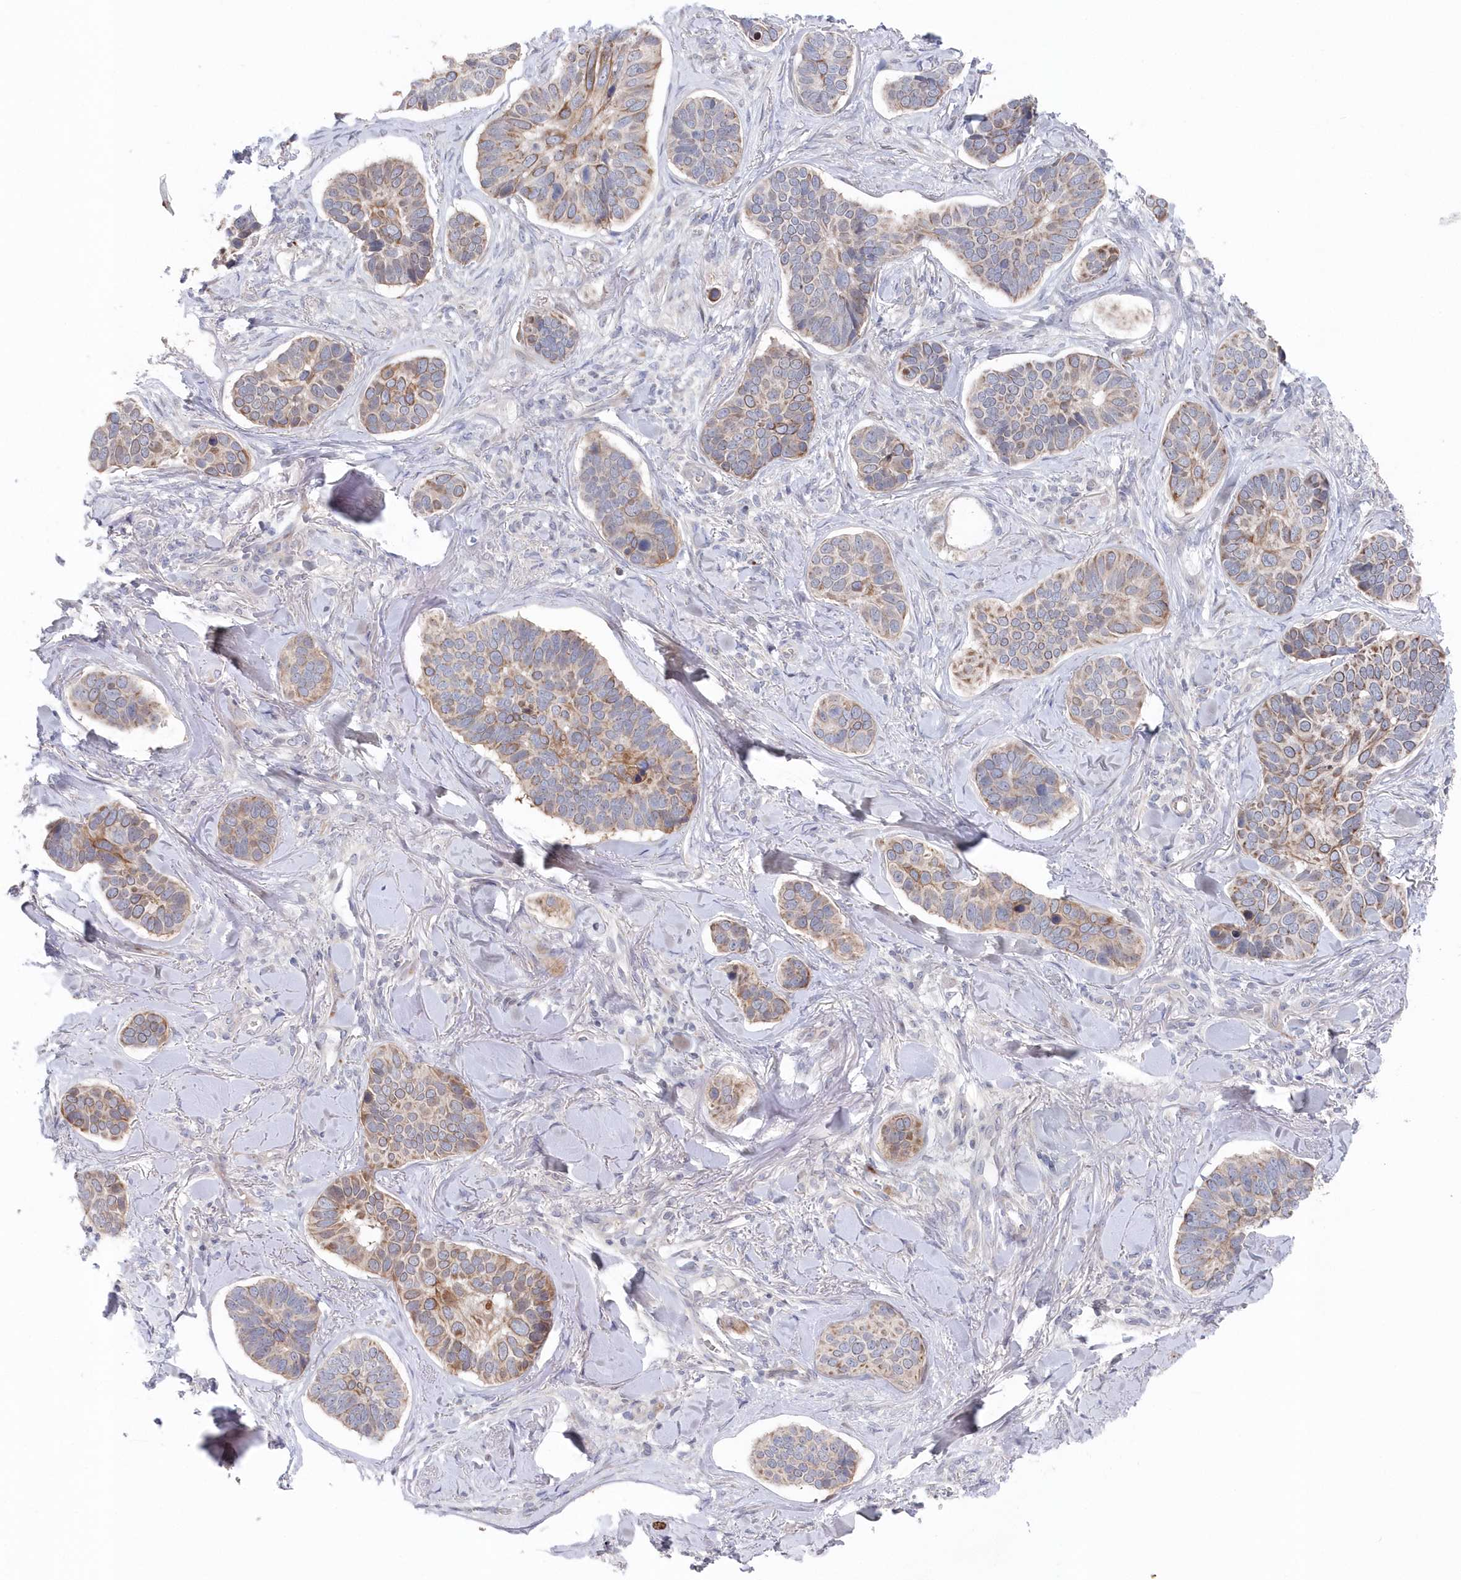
{"staining": {"intensity": "weak", "quantity": ">75%", "location": "cytoplasmic/membranous"}, "tissue": "skin cancer", "cell_type": "Tumor cells", "image_type": "cancer", "snomed": [{"axis": "morphology", "description": "Basal cell carcinoma"}, {"axis": "topography", "description": "Skin"}], "caption": "The micrograph displays immunohistochemical staining of skin cancer (basal cell carcinoma). There is weak cytoplasmic/membranous positivity is present in approximately >75% of tumor cells.", "gene": "KIAA1586", "patient": {"sex": "male", "age": 62}}